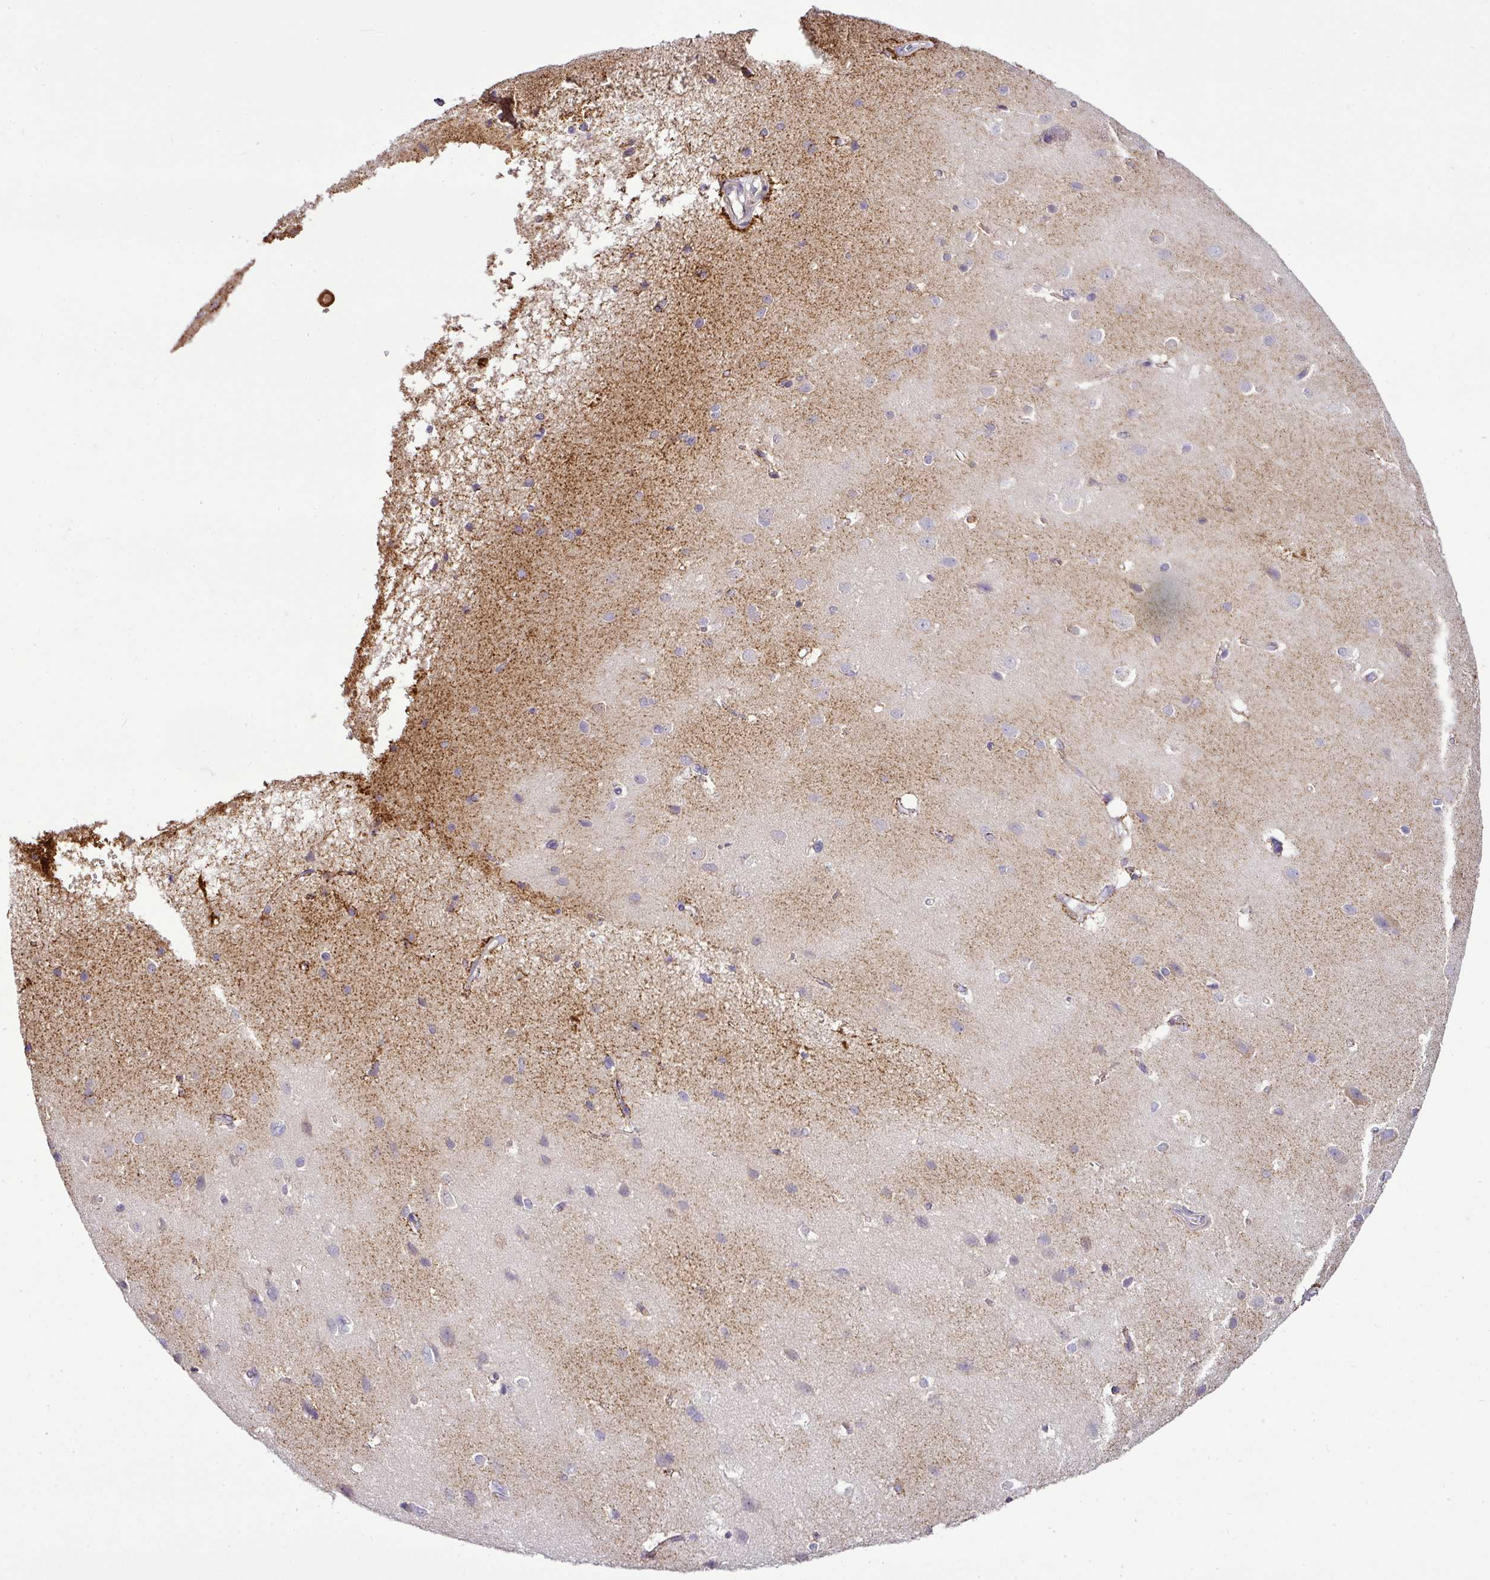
{"staining": {"intensity": "weak", "quantity": "<25%", "location": "cytoplasmic/membranous"}, "tissue": "cerebral cortex", "cell_type": "Endothelial cells", "image_type": "normal", "snomed": [{"axis": "morphology", "description": "Normal tissue, NOS"}, {"axis": "topography", "description": "Cerebral cortex"}], "caption": "High magnification brightfield microscopy of benign cerebral cortex stained with DAB (brown) and counterstained with hematoxylin (blue): endothelial cells show no significant staining. (DAB (3,3'-diaminobenzidine) immunohistochemistry (IHC) with hematoxylin counter stain).", "gene": "CAB39L", "patient": {"sex": "male", "age": 37}}